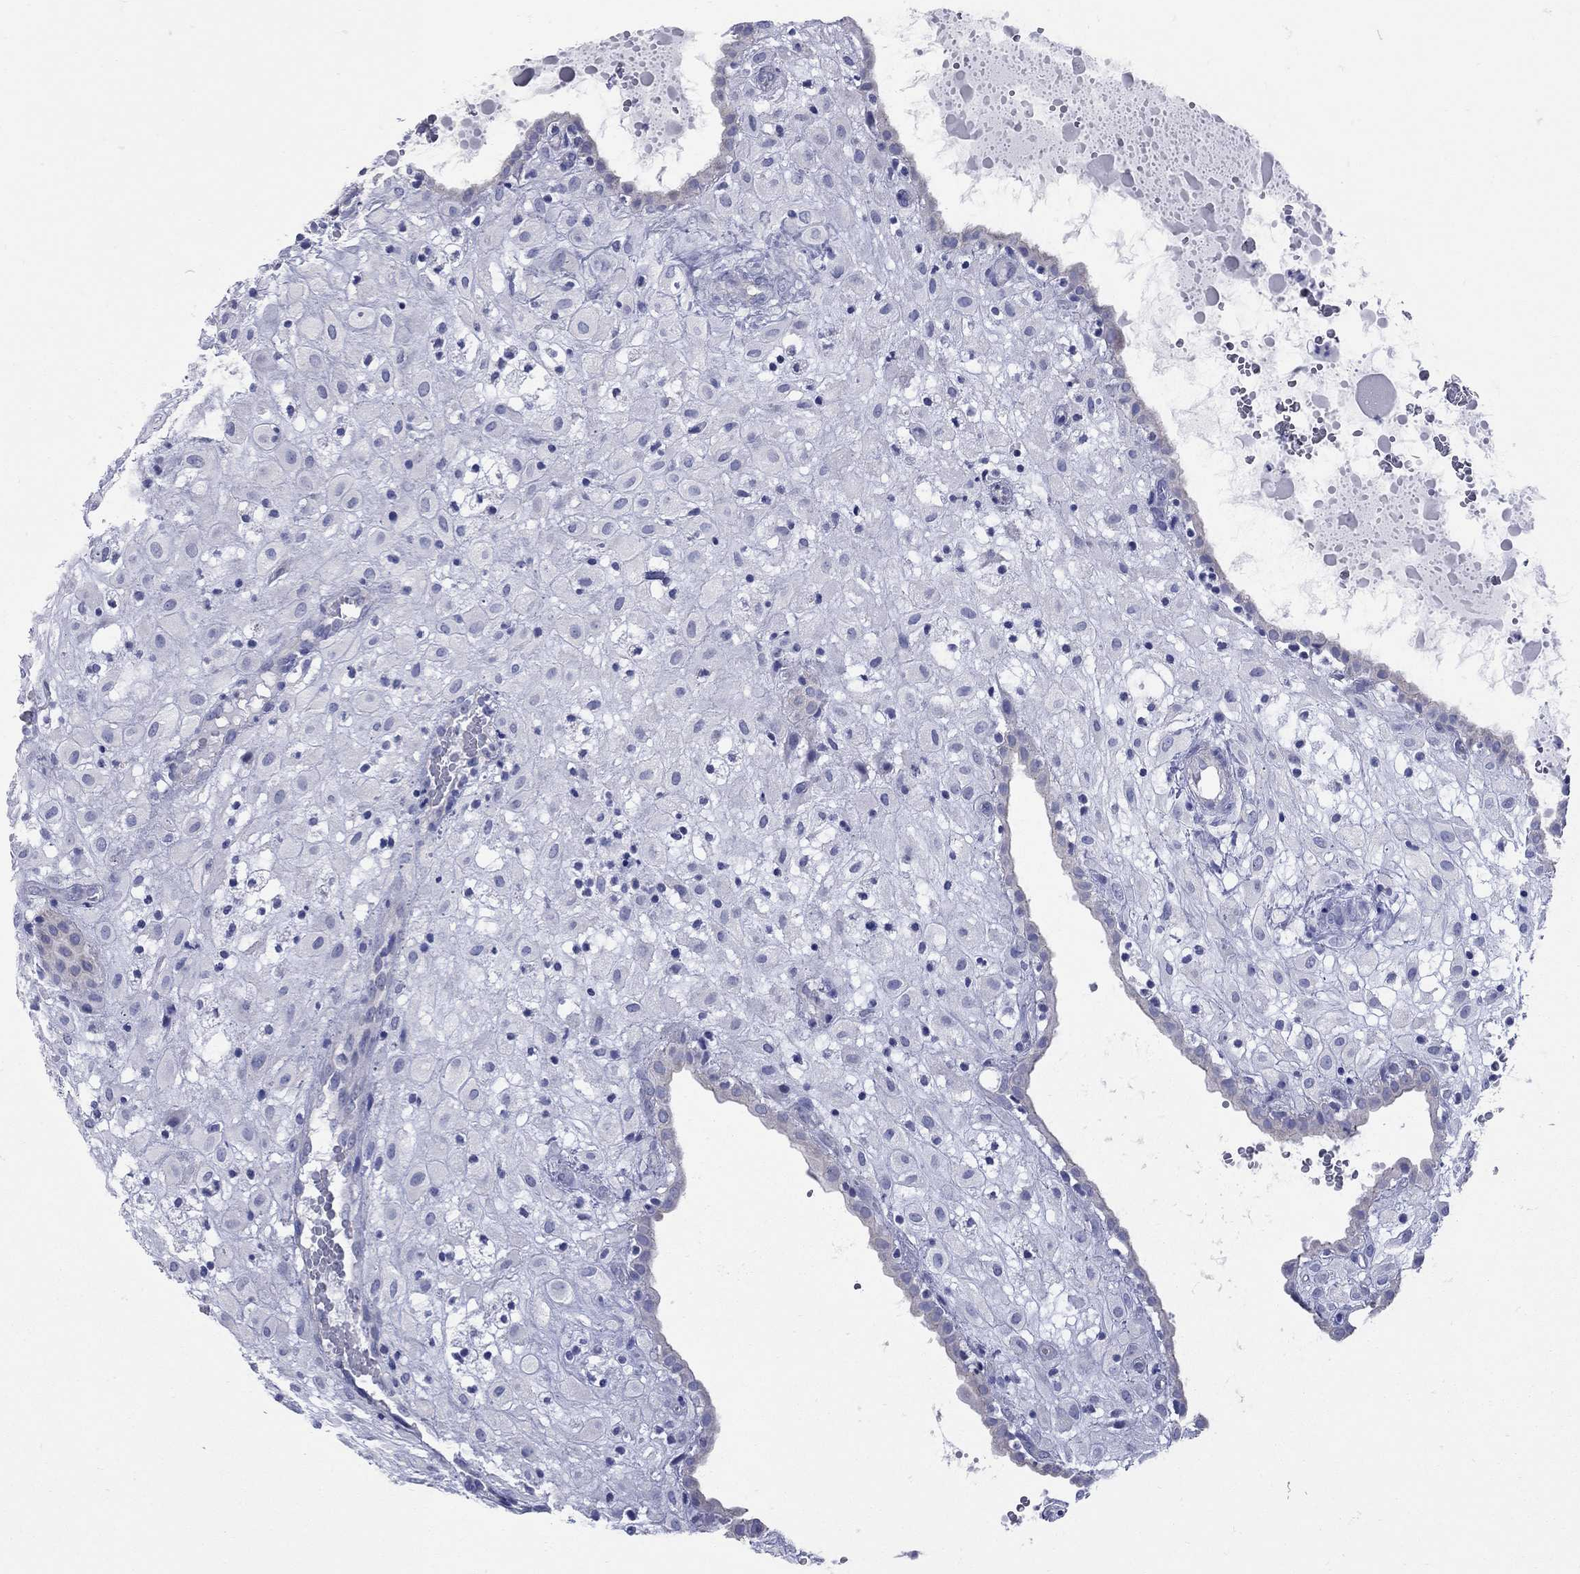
{"staining": {"intensity": "negative", "quantity": "none", "location": "none"}, "tissue": "placenta", "cell_type": "Decidual cells", "image_type": "normal", "snomed": [{"axis": "morphology", "description": "Normal tissue, NOS"}, {"axis": "topography", "description": "Placenta"}], "caption": "An immunohistochemistry image of benign placenta is shown. There is no staining in decidual cells of placenta. Nuclei are stained in blue.", "gene": "PDZD3", "patient": {"sex": "female", "age": 24}}